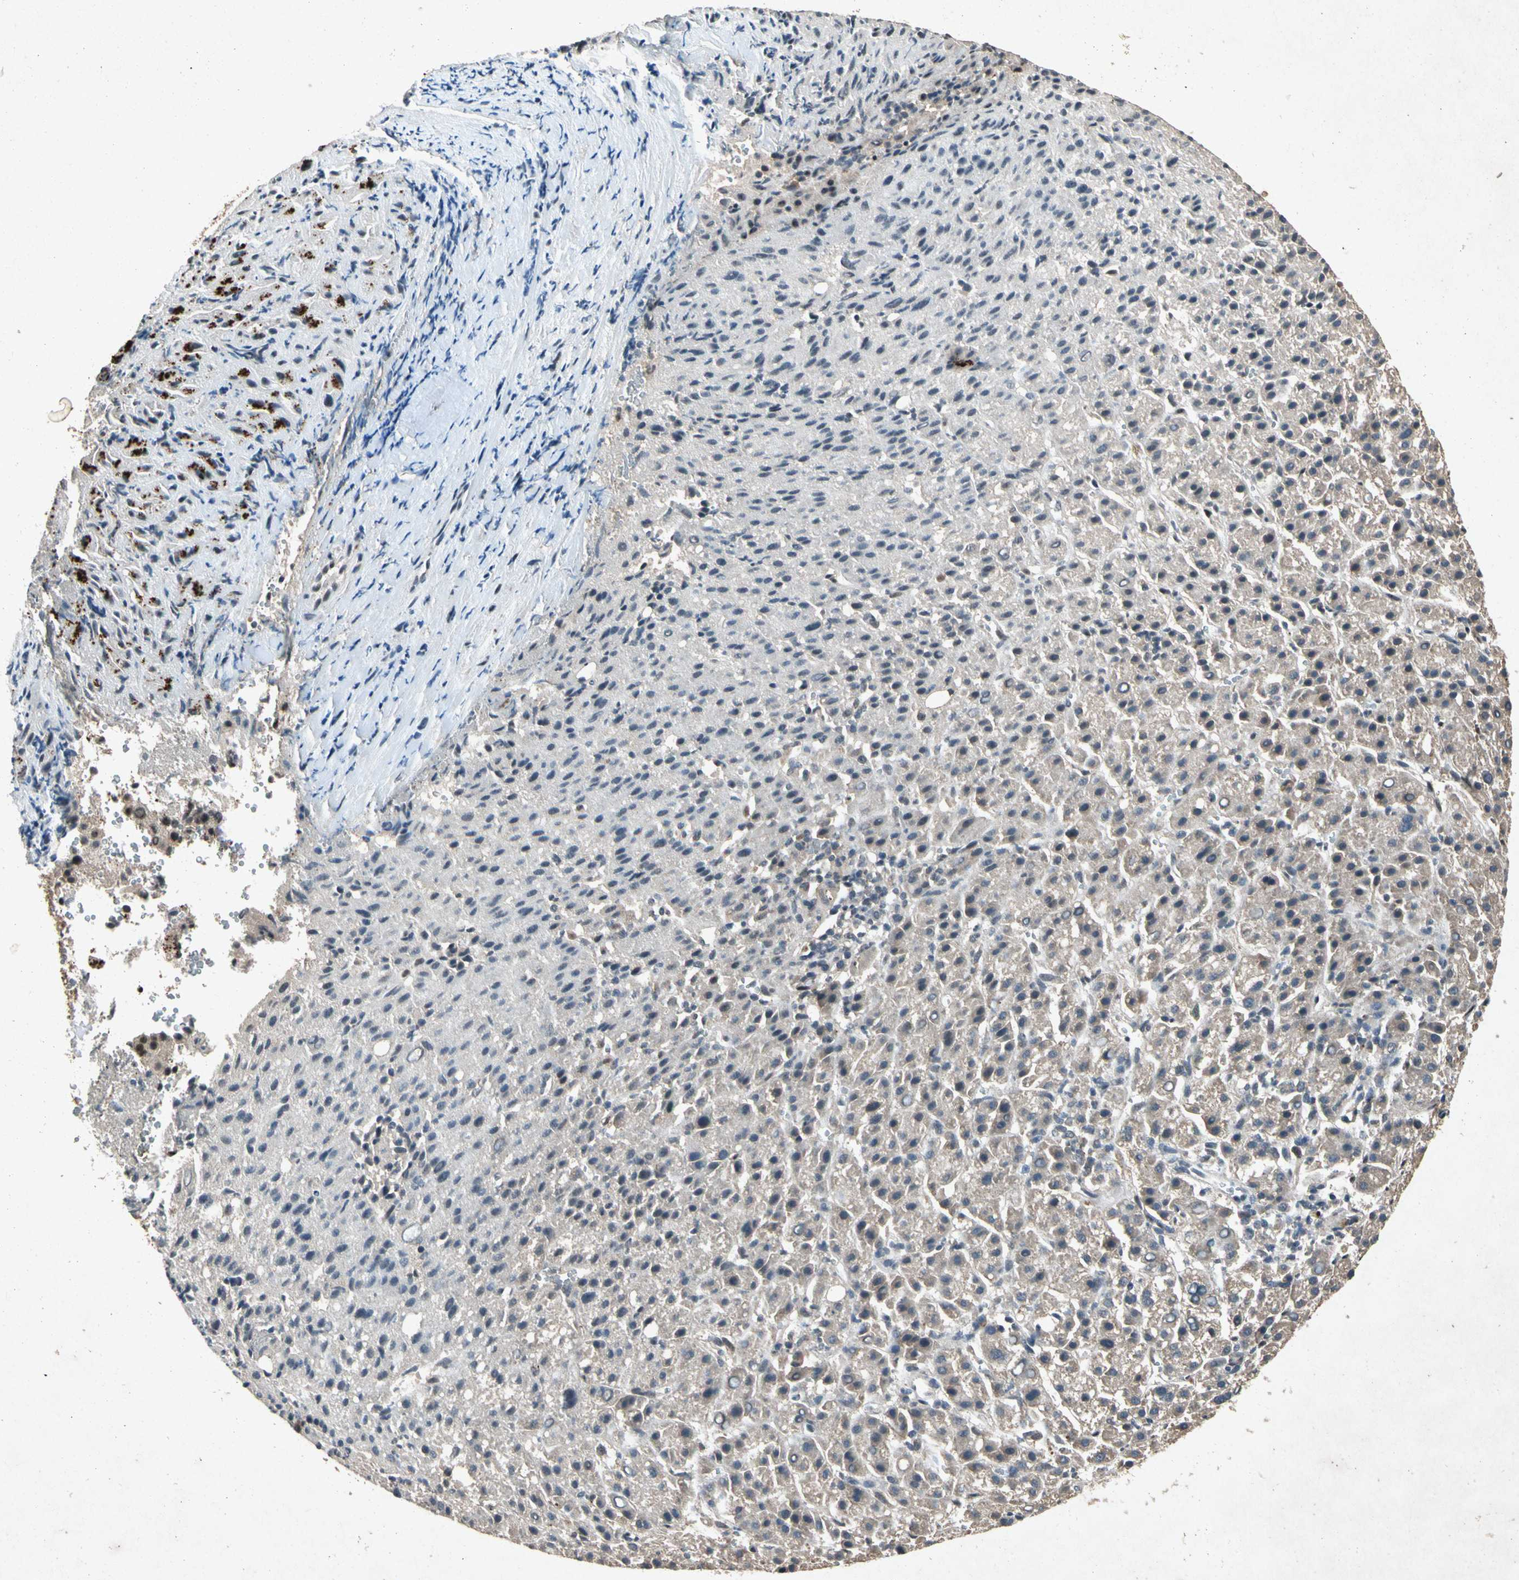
{"staining": {"intensity": "weak", "quantity": "<25%", "location": "cytoplasmic/membranous"}, "tissue": "liver cancer", "cell_type": "Tumor cells", "image_type": "cancer", "snomed": [{"axis": "morphology", "description": "Carcinoma, Hepatocellular, NOS"}, {"axis": "topography", "description": "Liver"}], "caption": "High magnification brightfield microscopy of liver hepatocellular carcinoma stained with DAB (brown) and counterstained with hematoxylin (blue): tumor cells show no significant positivity.", "gene": "PML", "patient": {"sex": "female", "age": 58}}